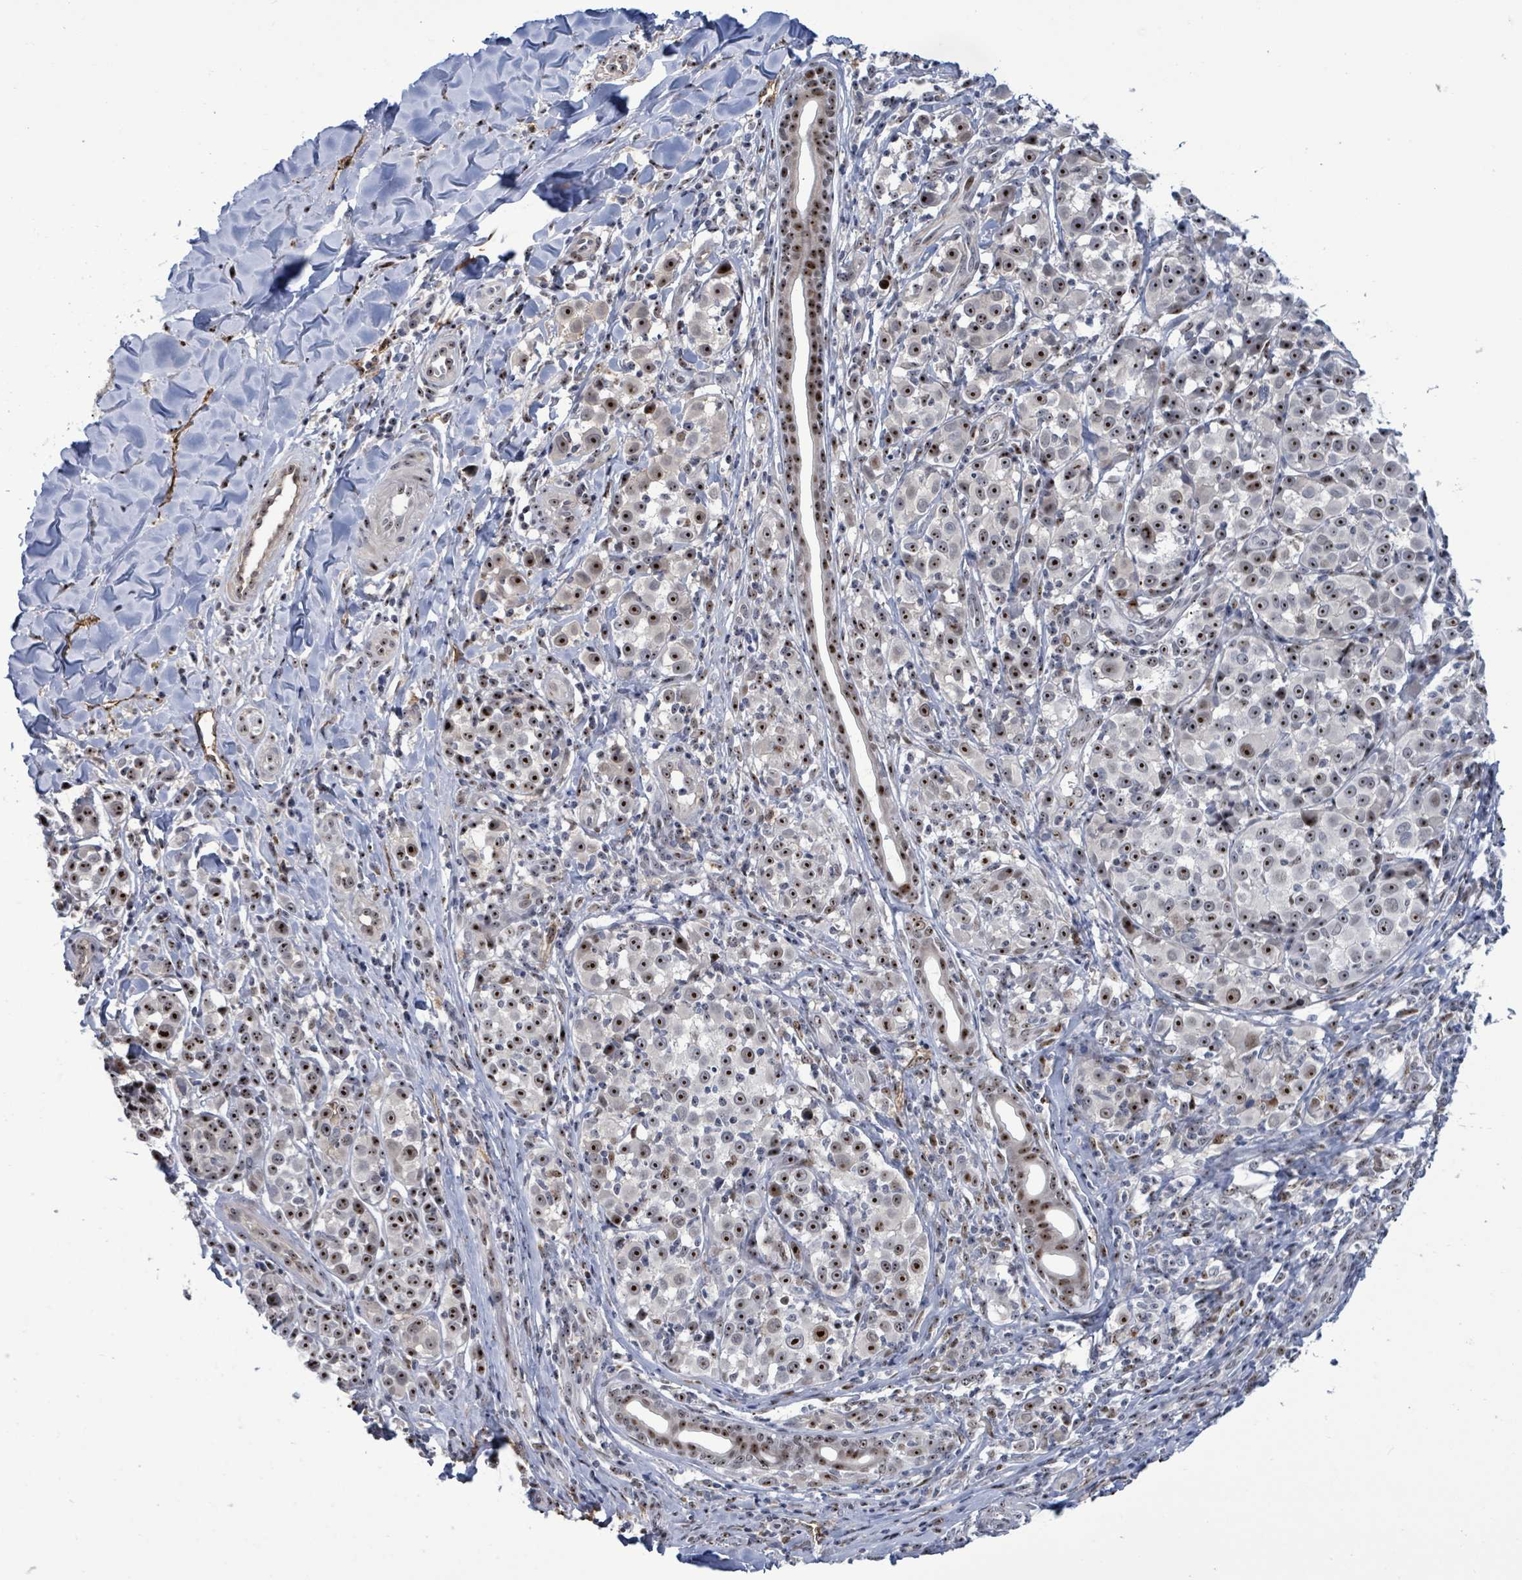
{"staining": {"intensity": "strong", "quantity": ">75%", "location": "nuclear"}, "tissue": "melanoma", "cell_type": "Tumor cells", "image_type": "cancer", "snomed": [{"axis": "morphology", "description": "Malignant melanoma, NOS"}, {"axis": "topography", "description": "Skin"}], "caption": "A micrograph showing strong nuclear positivity in approximately >75% of tumor cells in melanoma, as visualized by brown immunohistochemical staining.", "gene": "RRN3", "patient": {"sex": "female", "age": 35}}